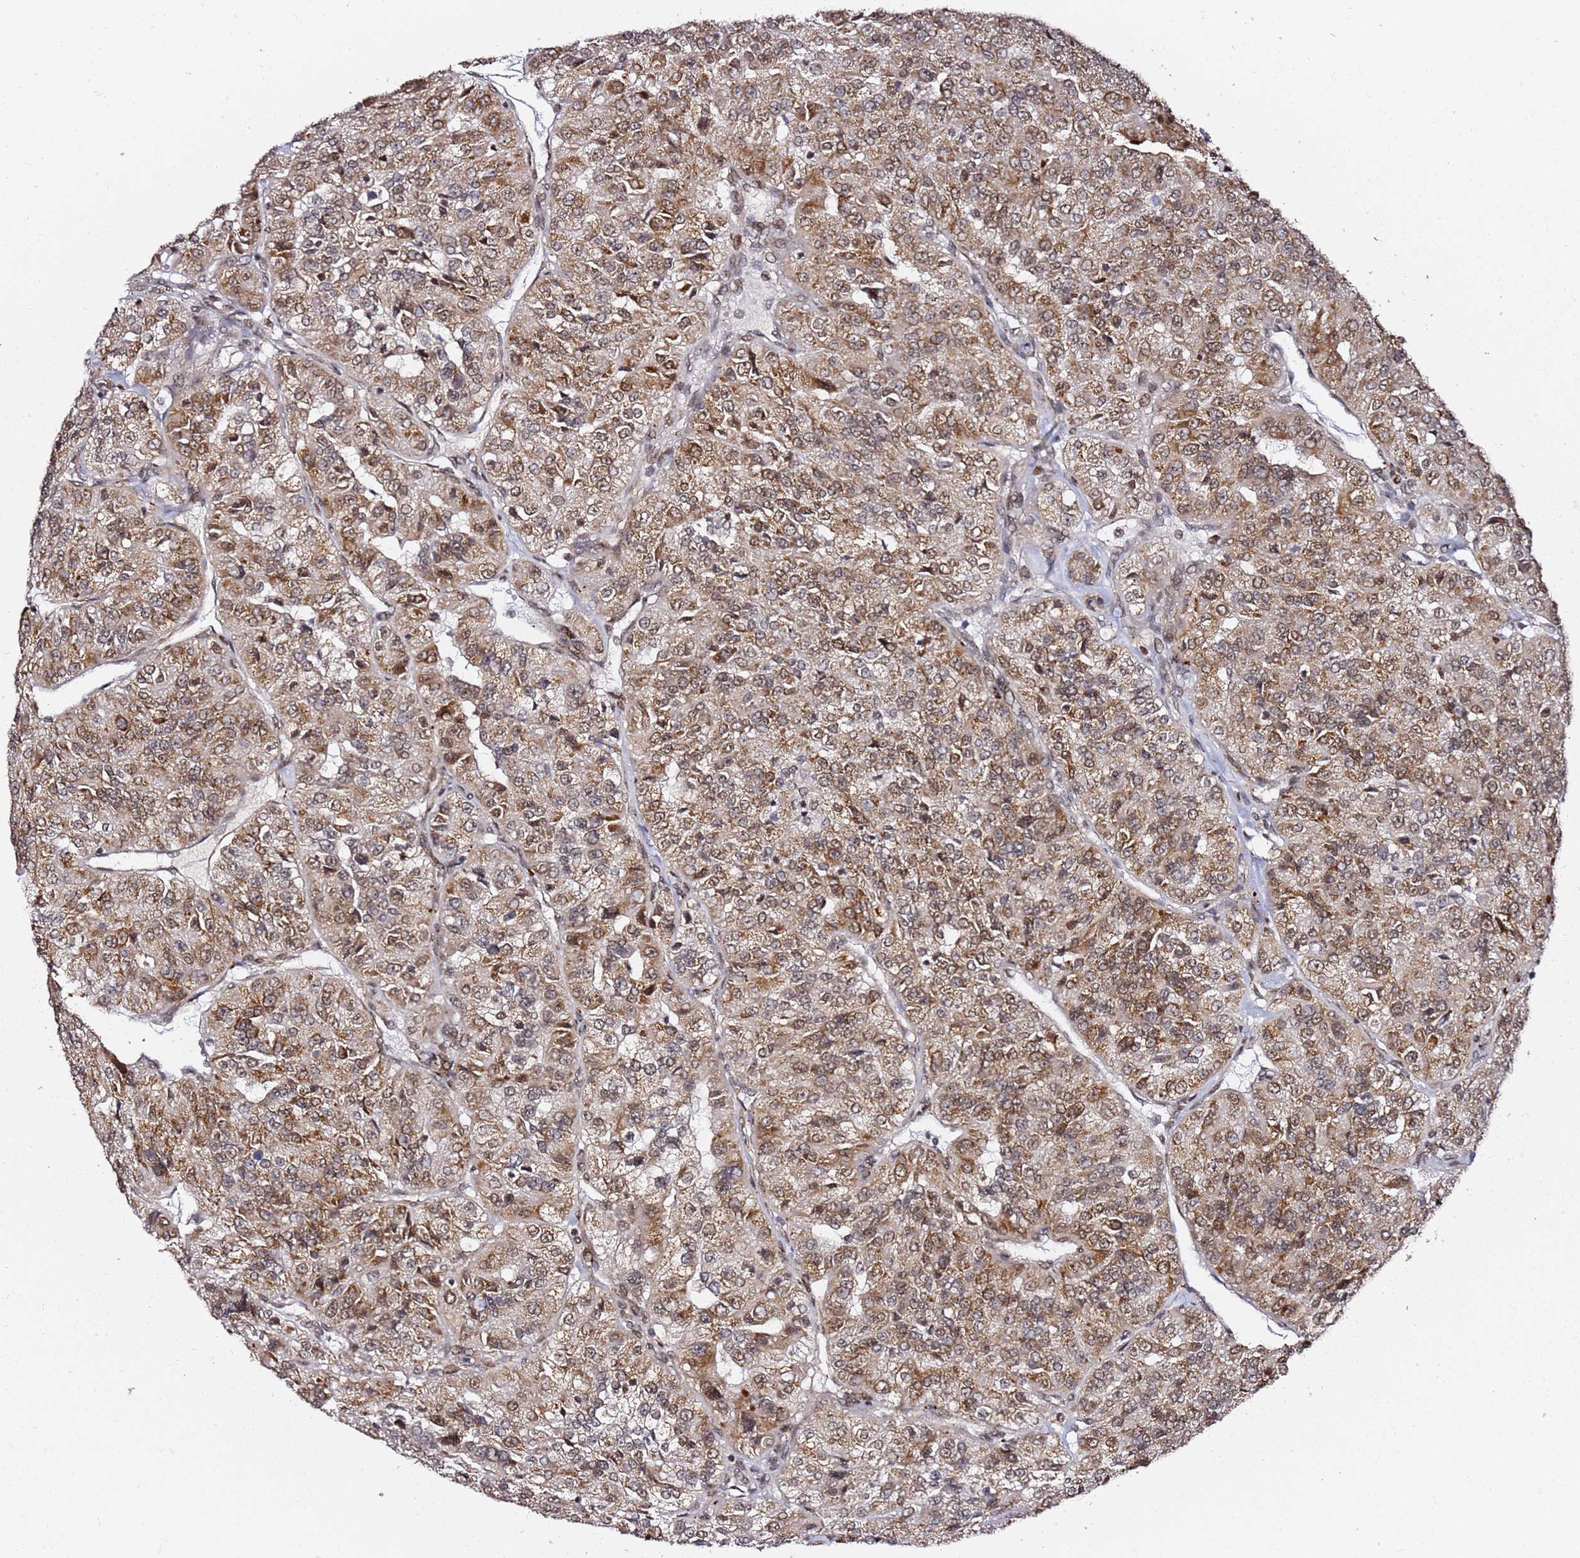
{"staining": {"intensity": "moderate", "quantity": ">75%", "location": "cytoplasmic/membranous,nuclear"}, "tissue": "renal cancer", "cell_type": "Tumor cells", "image_type": "cancer", "snomed": [{"axis": "morphology", "description": "Adenocarcinoma, NOS"}, {"axis": "topography", "description": "Kidney"}], "caption": "A brown stain shows moderate cytoplasmic/membranous and nuclear staining of a protein in human renal cancer (adenocarcinoma) tumor cells.", "gene": "TP53AIP1", "patient": {"sex": "female", "age": 63}}